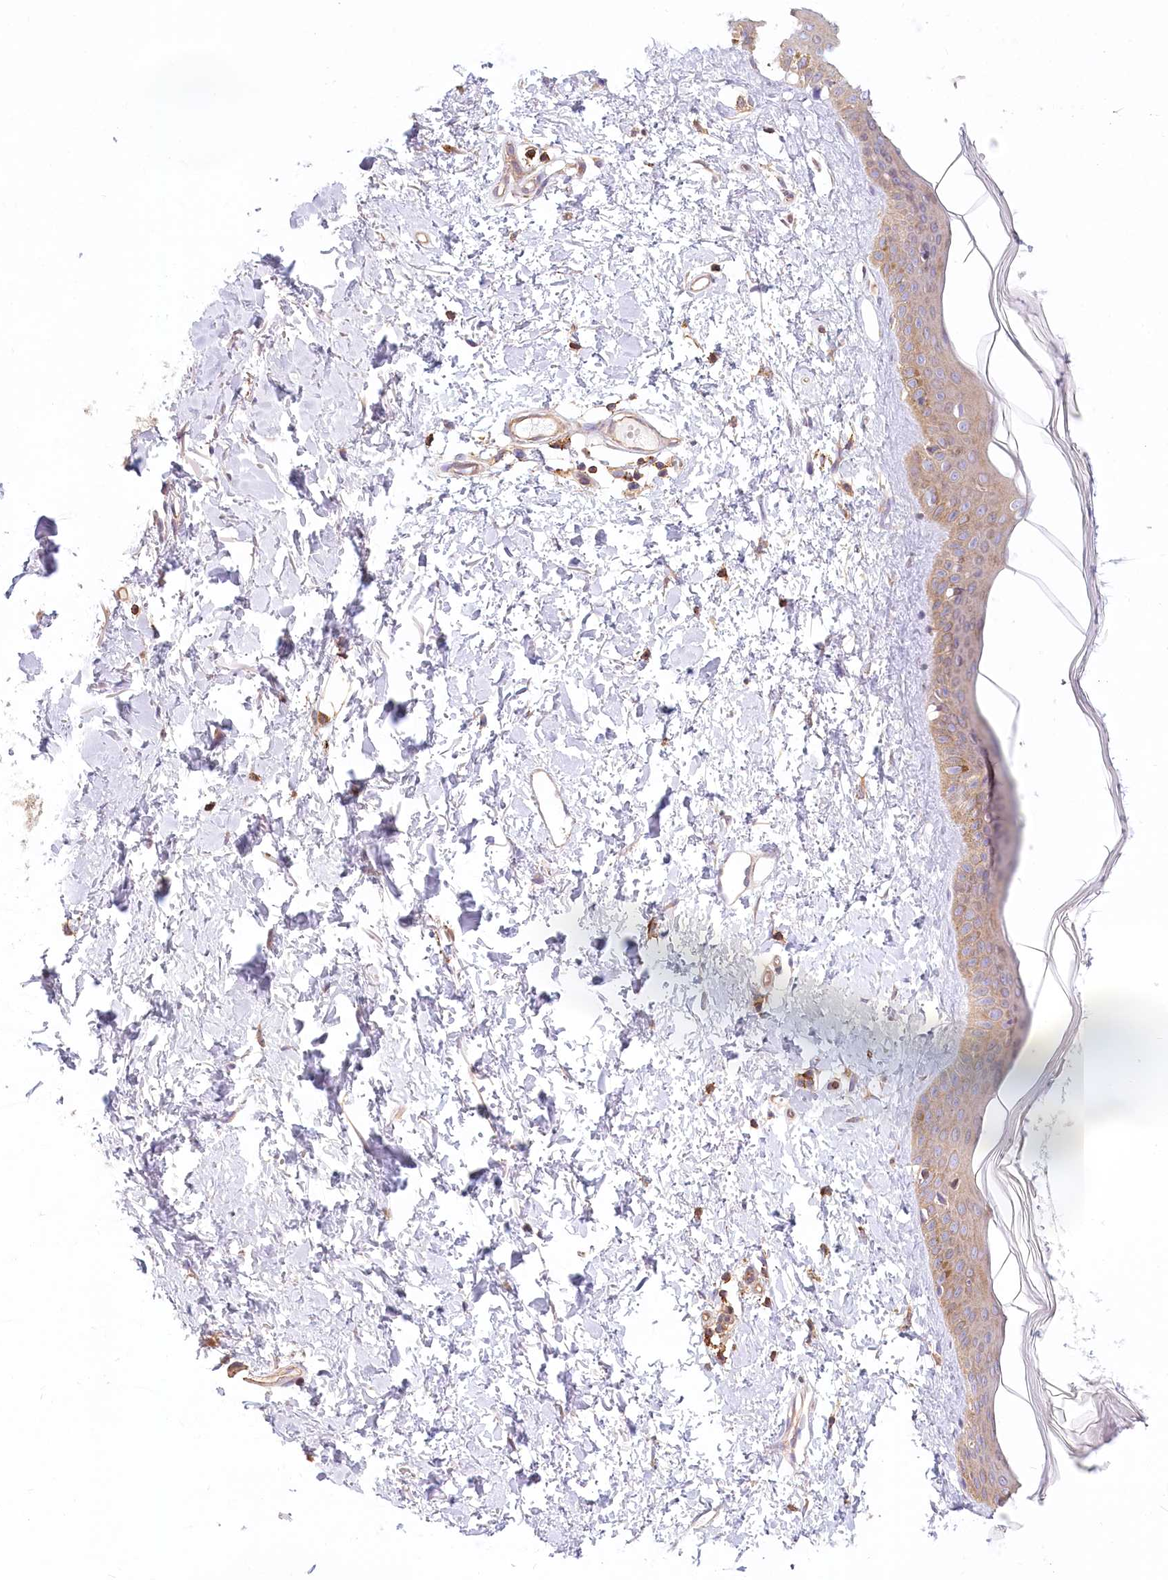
{"staining": {"intensity": "moderate", "quantity": ">75%", "location": "cytoplasmic/membranous"}, "tissue": "skin", "cell_type": "Fibroblasts", "image_type": "normal", "snomed": [{"axis": "morphology", "description": "Normal tissue, NOS"}, {"axis": "topography", "description": "Skin"}], "caption": "Immunohistochemical staining of unremarkable skin exhibits moderate cytoplasmic/membranous protein staining in about >75% of fibroblasts.", "gene": "UMPS", "patient": {"sex": "female", "age": 58}}